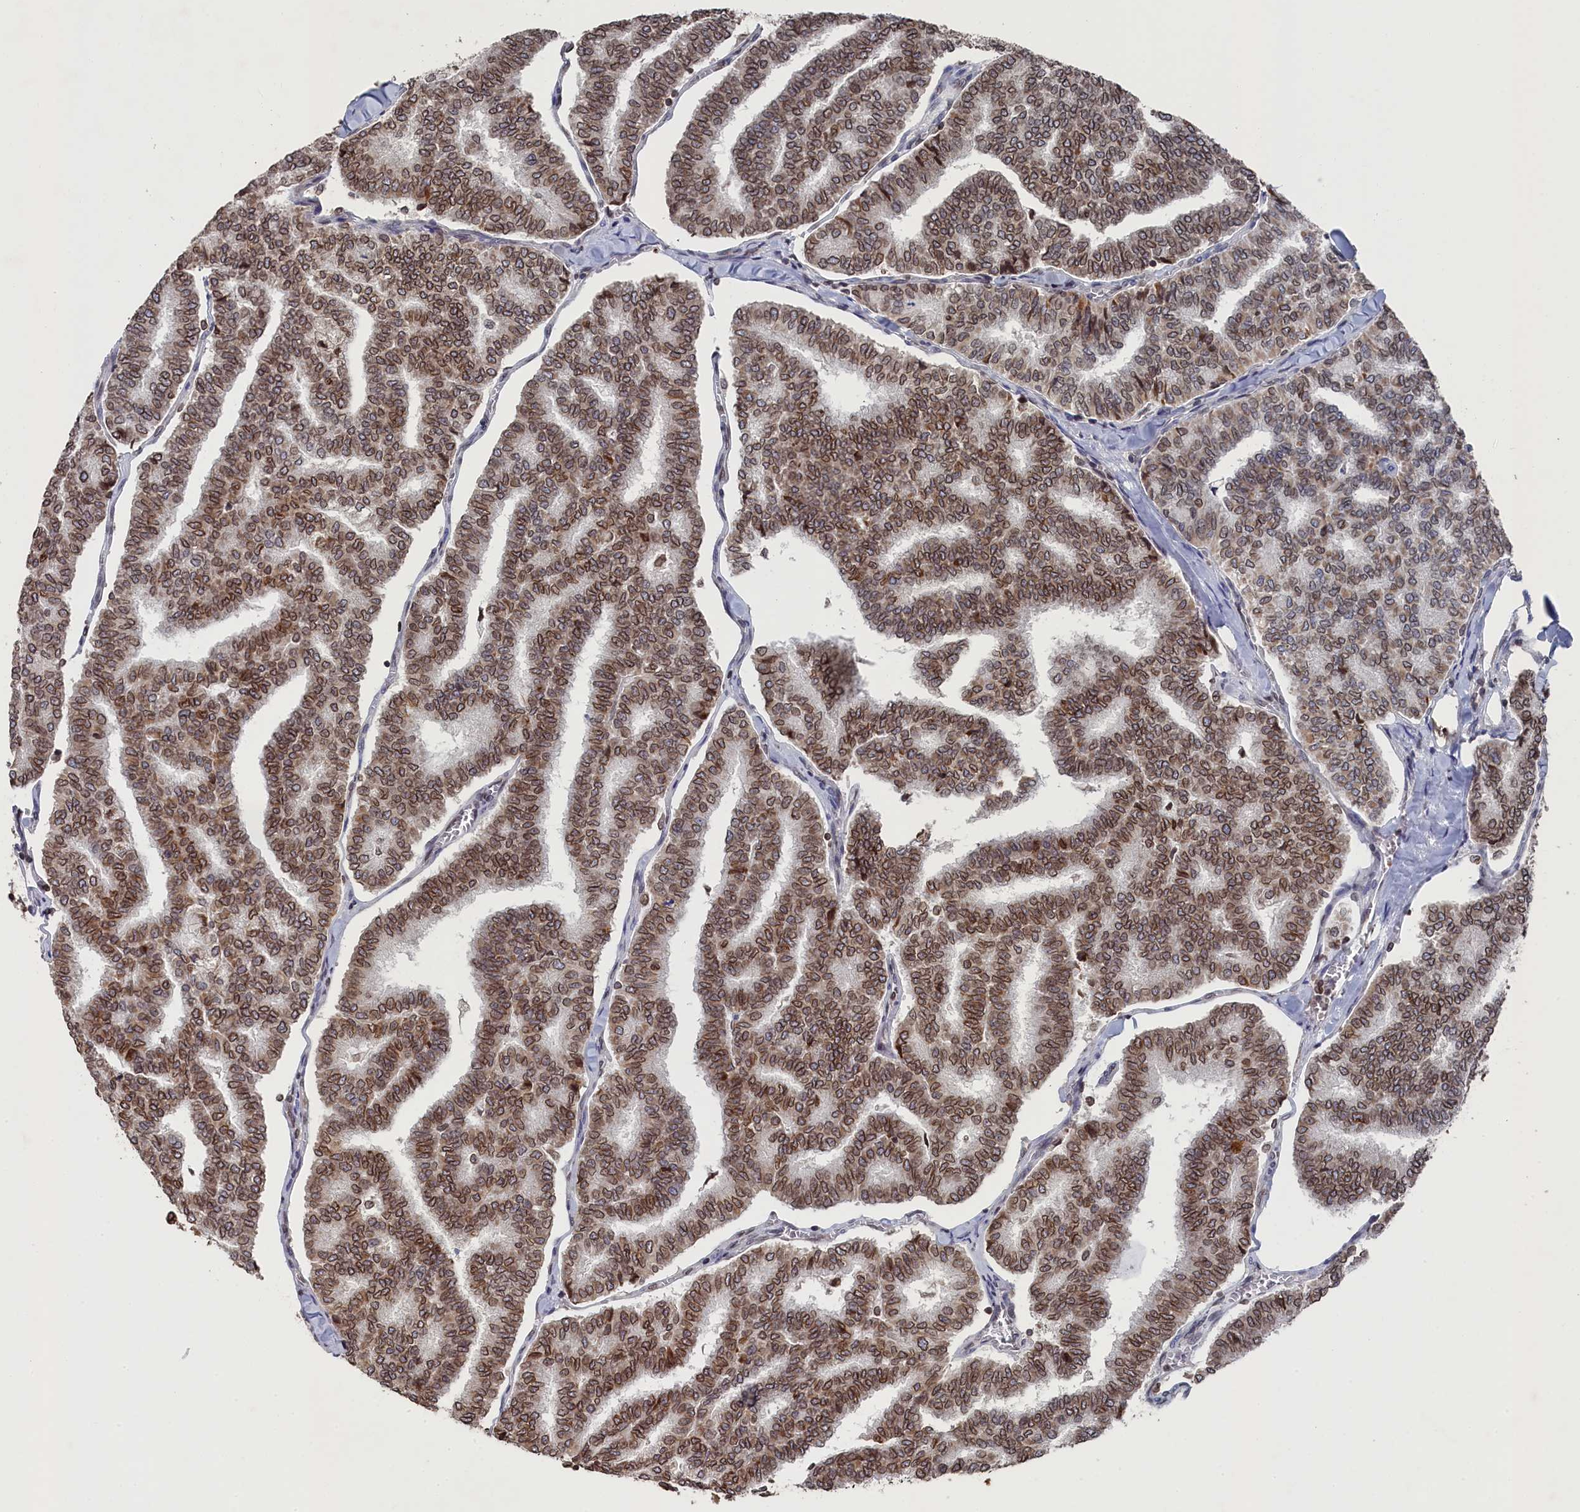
{"staining": {"intensity": "moderate", "quantity": ">75%", "location": "cytoplasmic/membranous,nuclear"}, "tissue": "thyroid cancer", "cell_type": "Tumor cells", "image_type": "cancer", "snomed": [{"axis": "morphology", "description": "Papillary adenocarcinoma, NOS"}, {"axis": "topography", "description": "Thyroid gland"}], "caption": "Immunohistochemical staining of thyroid cancer (papillary adenocarcinoma) shows medium levels of moderate cytoplasmic/membranous and nuclear expression in about >75% of tumor cells.", "gene": "ANKEF1", "patient": {"sex": "female", "age": 35}}